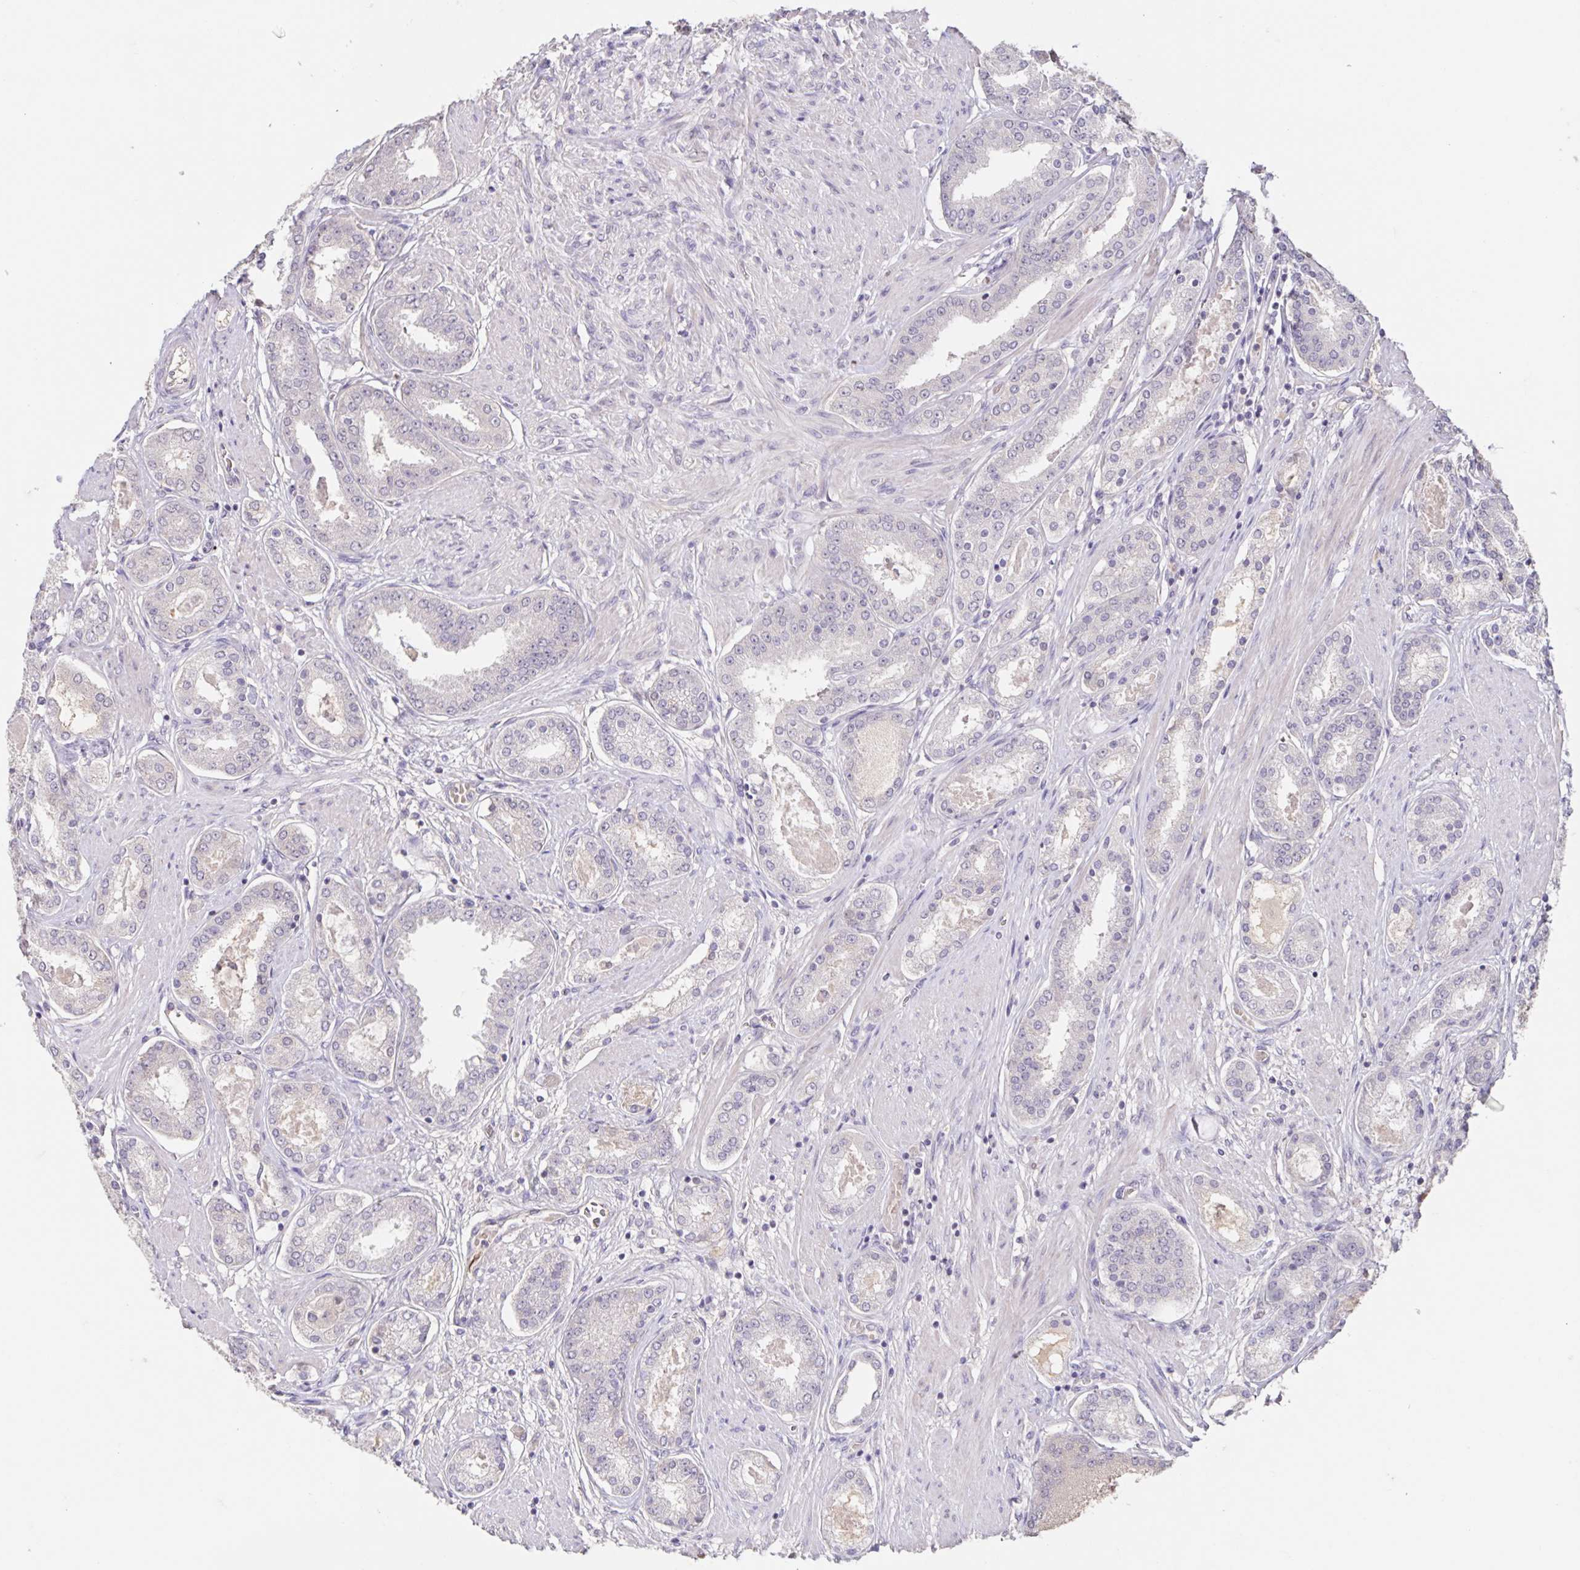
{"staining": {"intensity": "negative", "quantity": "none", "location": "none"}, "tissue": "prostate cancer", "cell_type": "Tumor cells", "image_type": "cancer", "snomed": [{"axis": "morphology", "description": "Adenocarcinoma, High grade"}, {"axis": "topography", "description": "Prostate"}], "caption": "There is no significant expression in tumor cells of prostate cancer (high-grade adenocarcinoma).", "gene": "INSL5", "patient": {"sex": "male", "age": 63}}